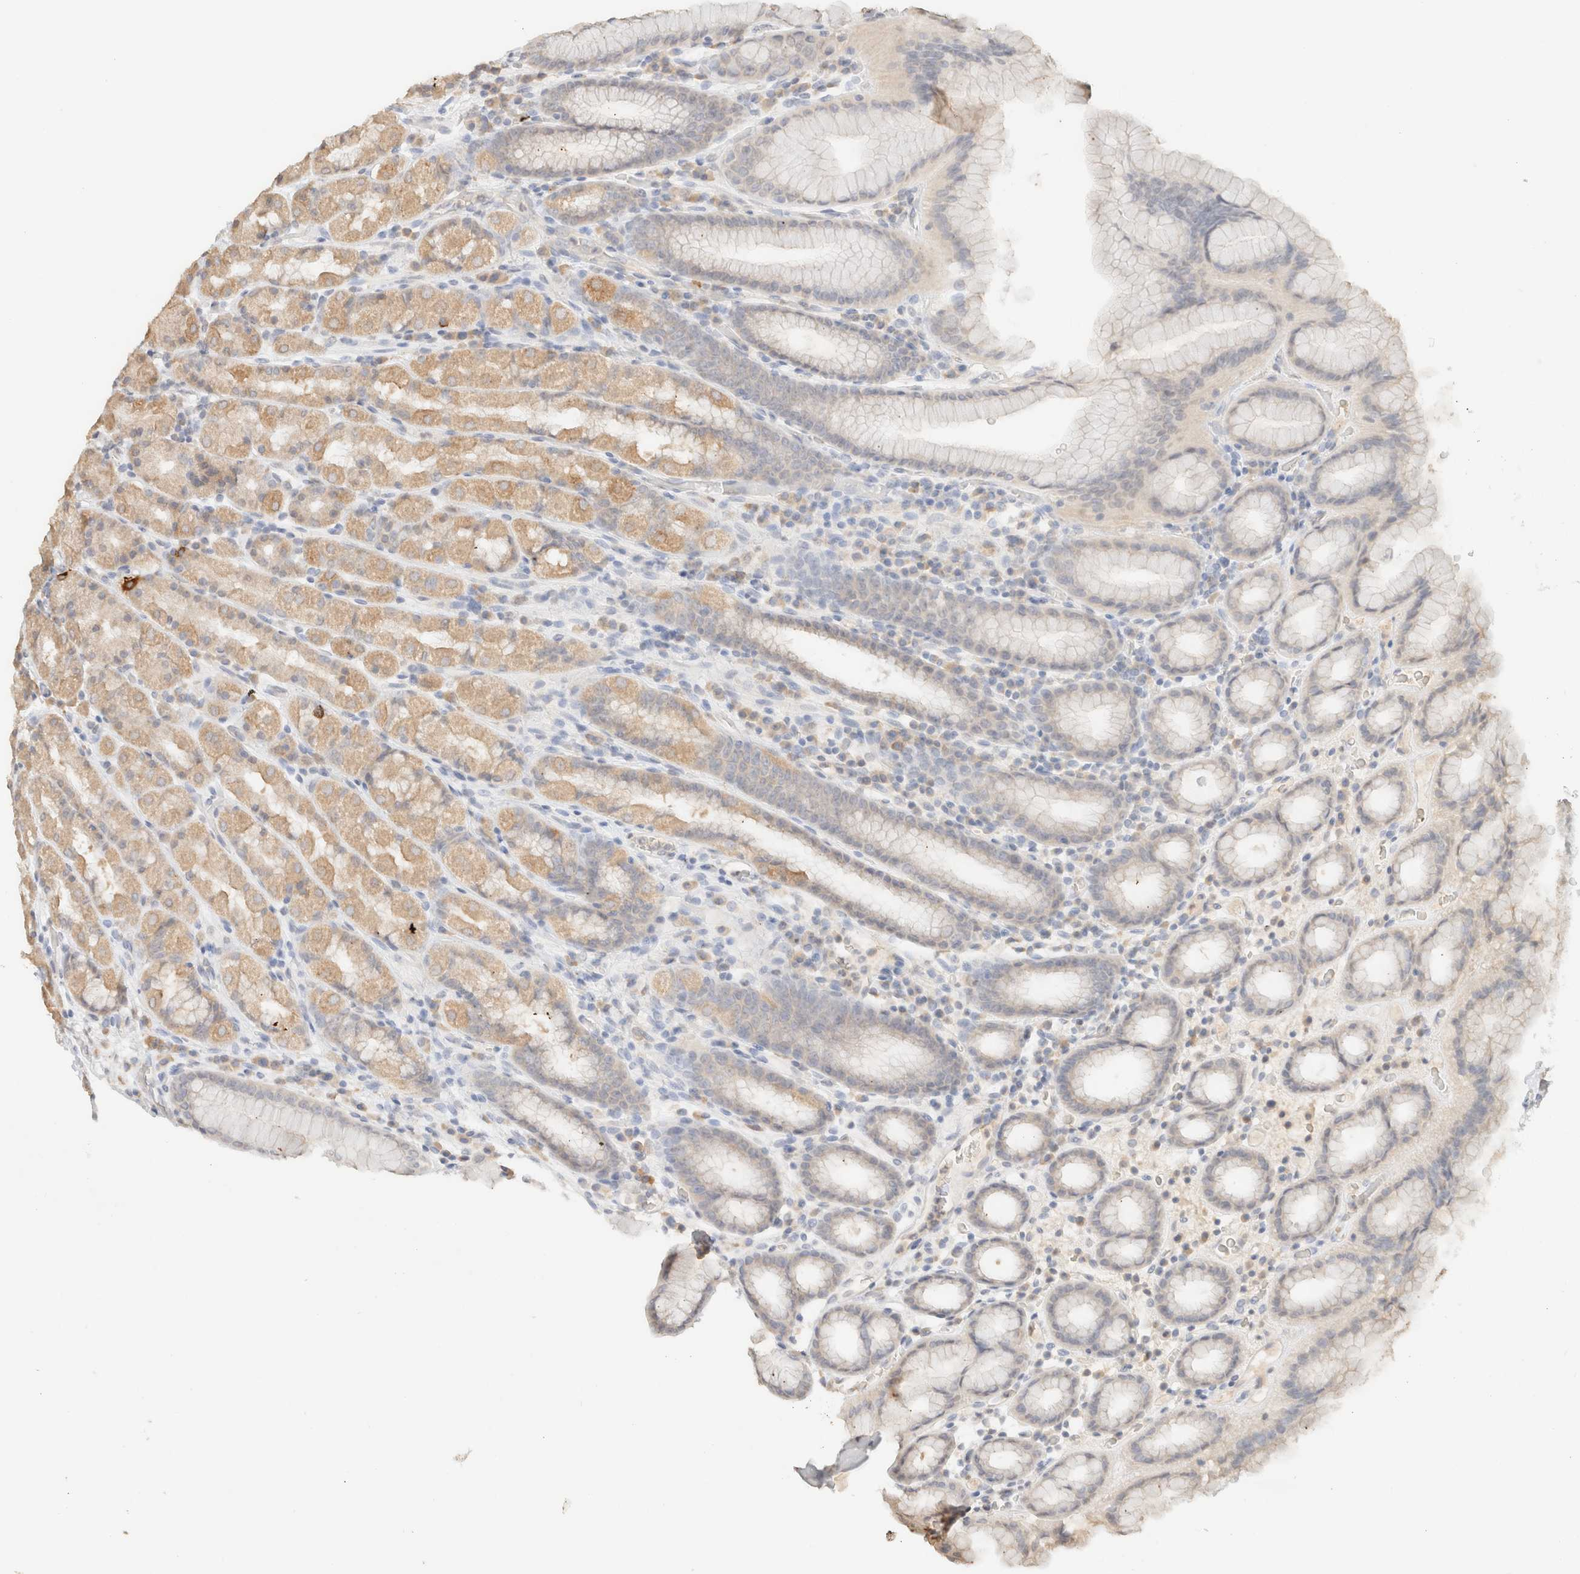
{"staining": {"intensity": "weak", "quantity": "25%-75%", "location": "cytoplasmic/membranous"}, "tissue": "stomach", "cell_type": "Glandular cells", "image_type": "normal", "snomed": [{"axis": "morphology", "description": "Normal tissue, NOS"}, {"axis": "topography", "description": "Stomach, upper"}], "caption": "About 25%-75% of glandular cells in unremarkable human stomach demonstrate weak cytoplasmic/membranous protein positivity as visualized by brown immunohistochemical staining.", "gene": "CPA1", "patient": {"sex": "male", "age": 68}}